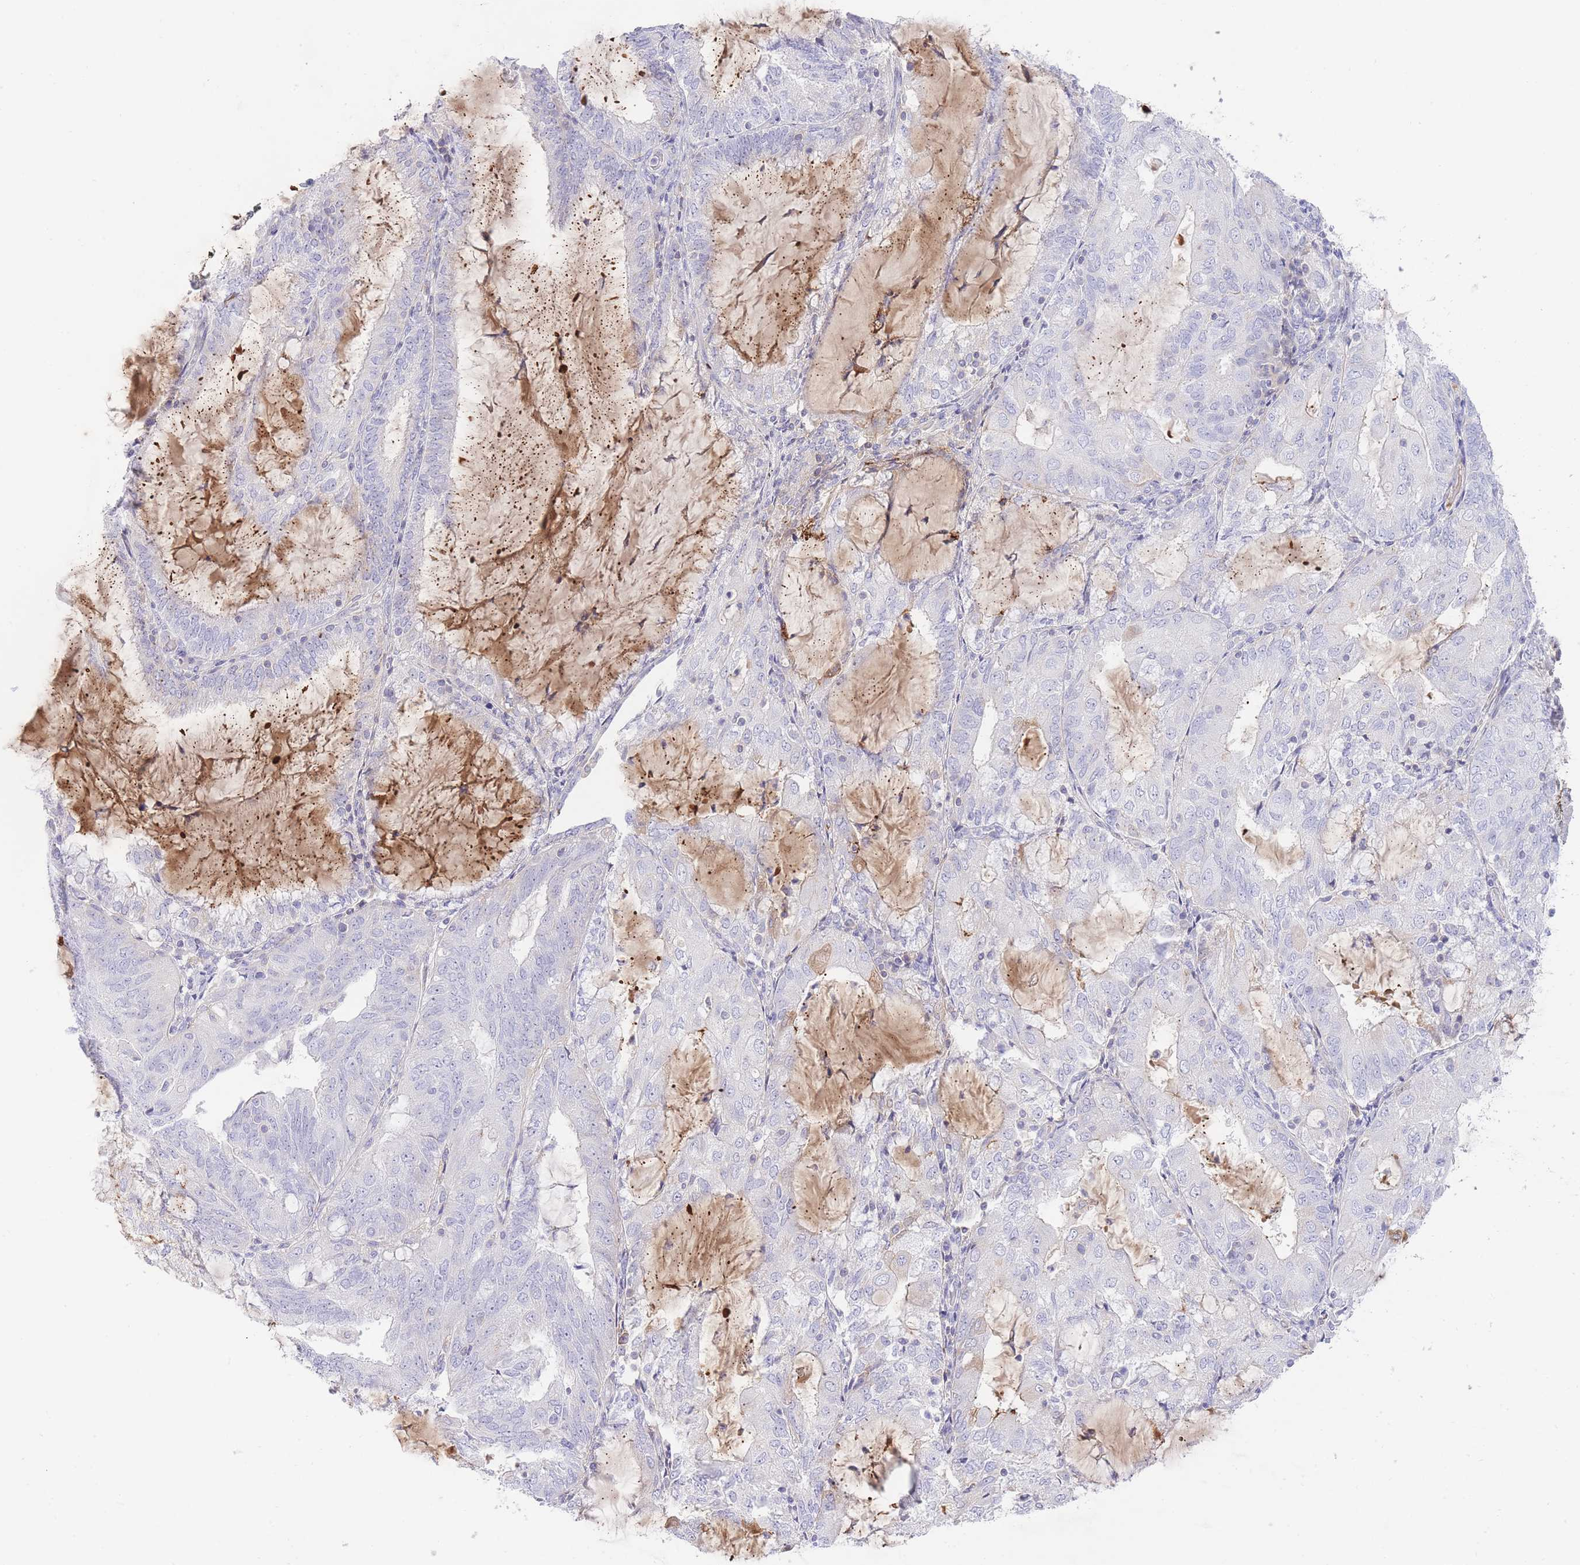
{"staining": {"intensity": "negative", "quantity": "none", "location": "none"}, "tissue": "endometrial cancer", "cell_type": "Tumor cells", "image_type": "cancer", "snomed": [{"axis": "morphology", "description": "Adenocarcinoma, NOS"}, {"axis": "topography", "description": "Endometrium"}], "caption": "Human endometrial adenocarcinoma stained for a protein using immunohistochemistry (IHC) displays no positivity in tumor cells.", "gene": "HRG", "patient": {"sex": "female", "age": 81}}